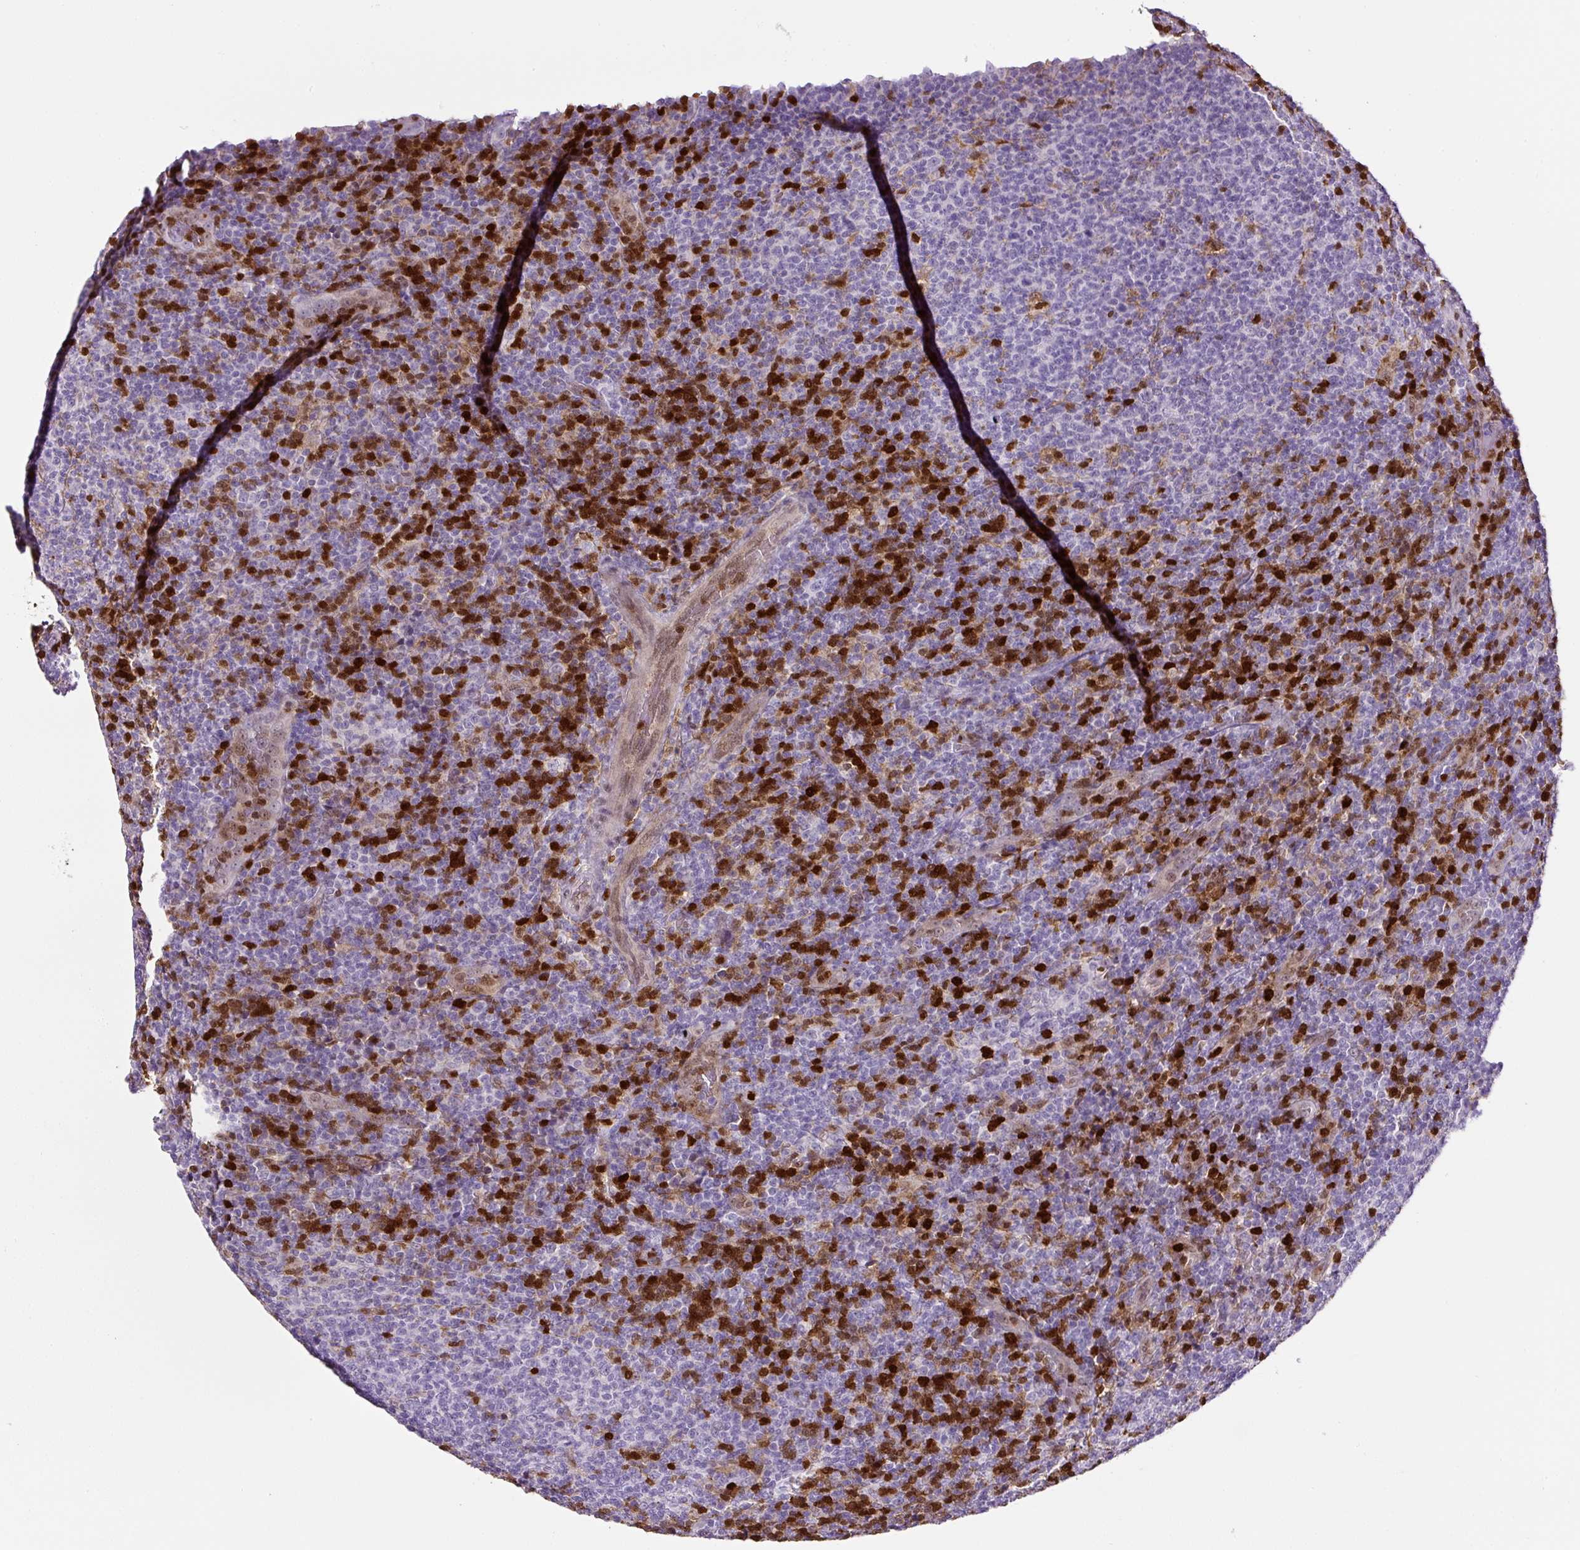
{"staining": {"intensity": "negative", "quantity": "none", "location": "none"}, "tissue": "lymphoma", "cell_type": "Tumor cells", "image_type": "cancer", "snomed": [{"axis": "morphology", "description": "Malignant lymphoma, non-Hodgkin's type, Low grade"}, {"axis": "topography", "description": "Lymph node"}], "caption": "This is an IHC histopathology image of low-grade malignant lymphoma, non-Hodgkin's type. There is no positivity in tumor cells.", "gene": "ANXA1", "patient": {"sex": "male", "age": 66}}